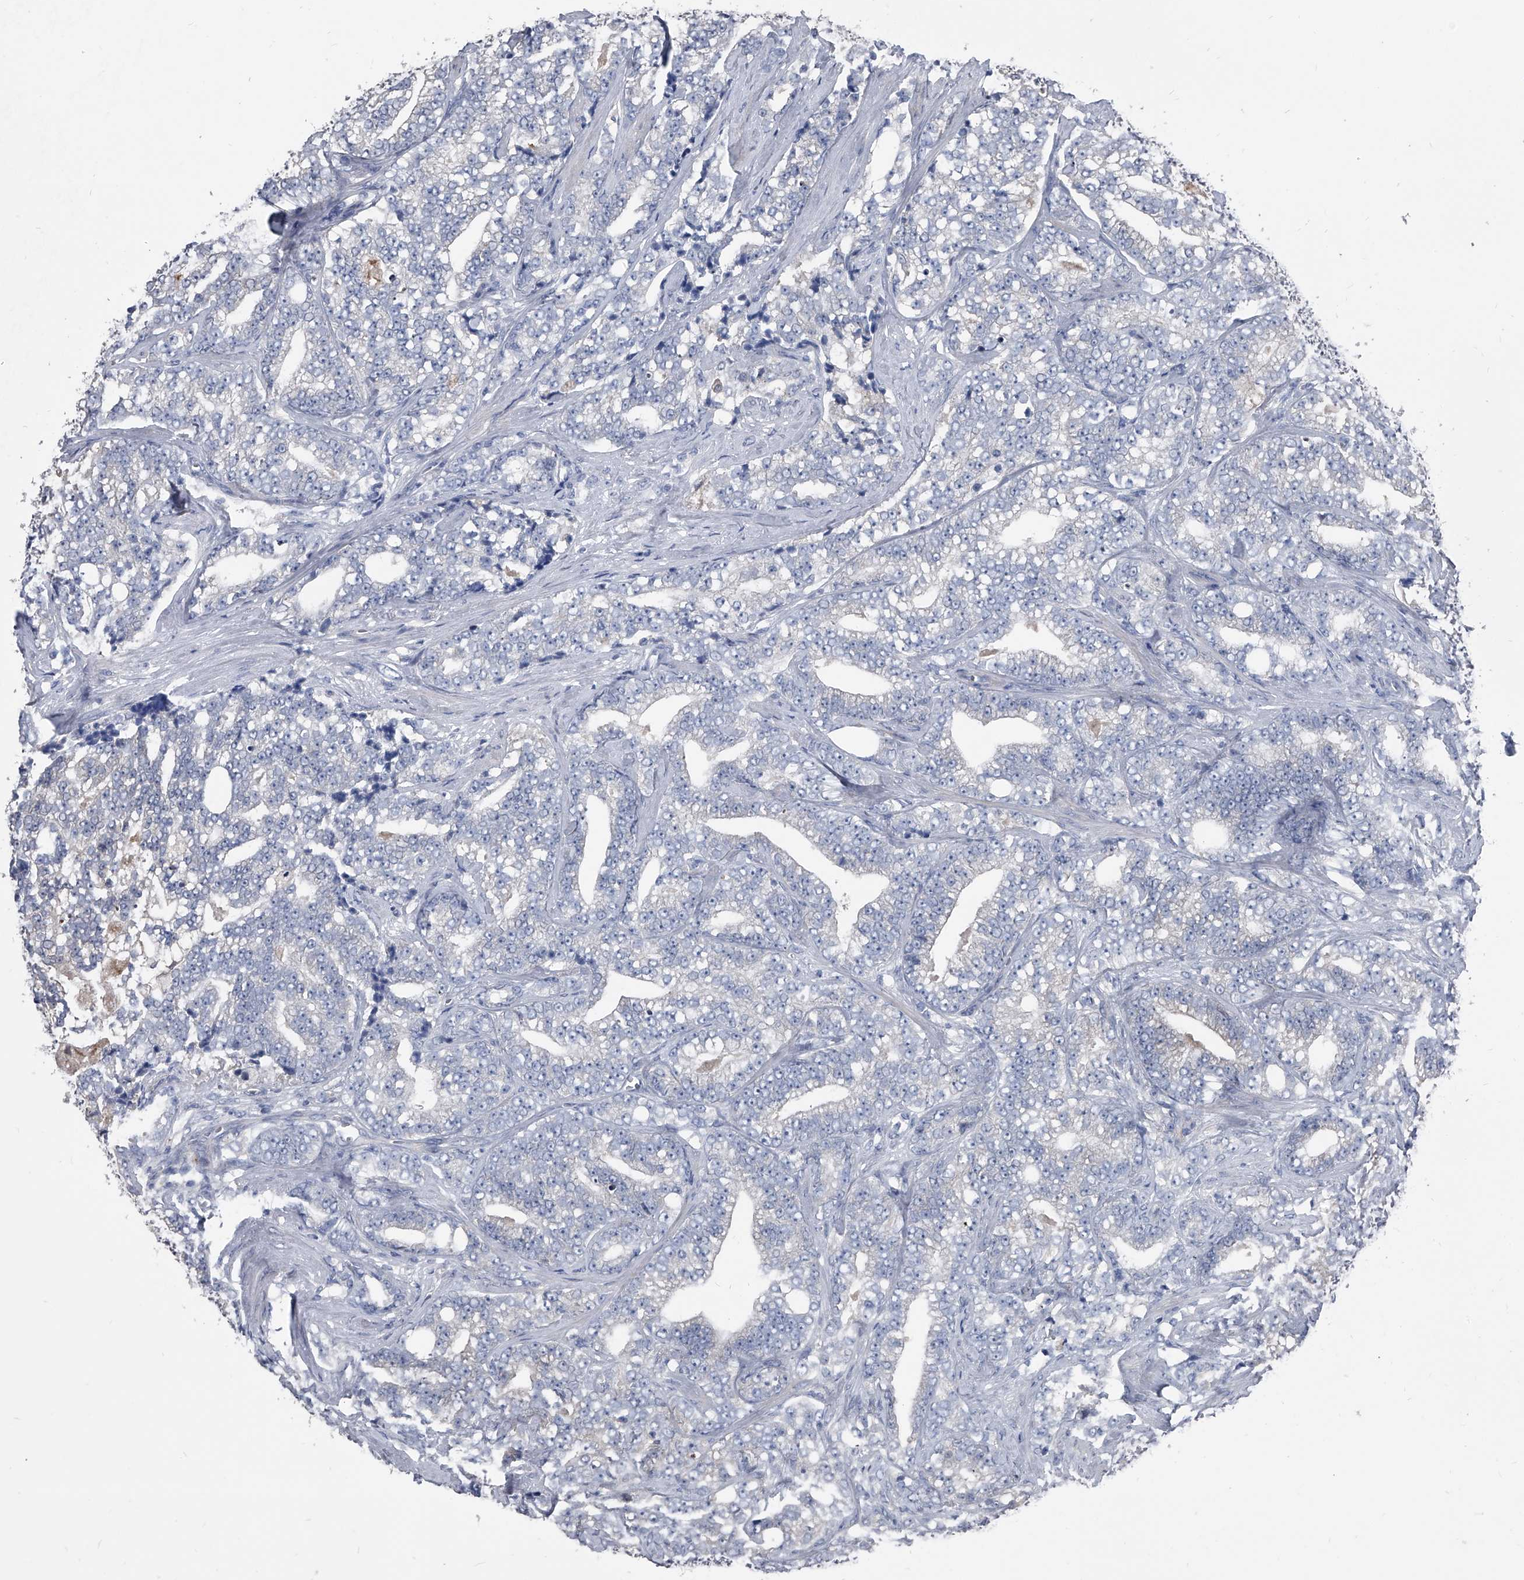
{"staining": {"intensity": "negative", "quantity": "none", "location": "none"}, "tissue": "prostate cancer", "cell_type": "Tumor cells", "image_type": "cancer", "snomed": [{"axis": "morphology", "description": "Adenocarcinoma, High grade"}, {"axis": "topography", "description": "Prostate and seminal vesicle, NOS"}], "caption": "Immunohistochemistry photomicrograph of neoplastic tissue: human prostate adenocarcinoma (high-grade) stained with DAB reveals no significant protein staining in tumor cells.", "gene": "KIF13A", "patient": {"sex": "male", "age": 67}}